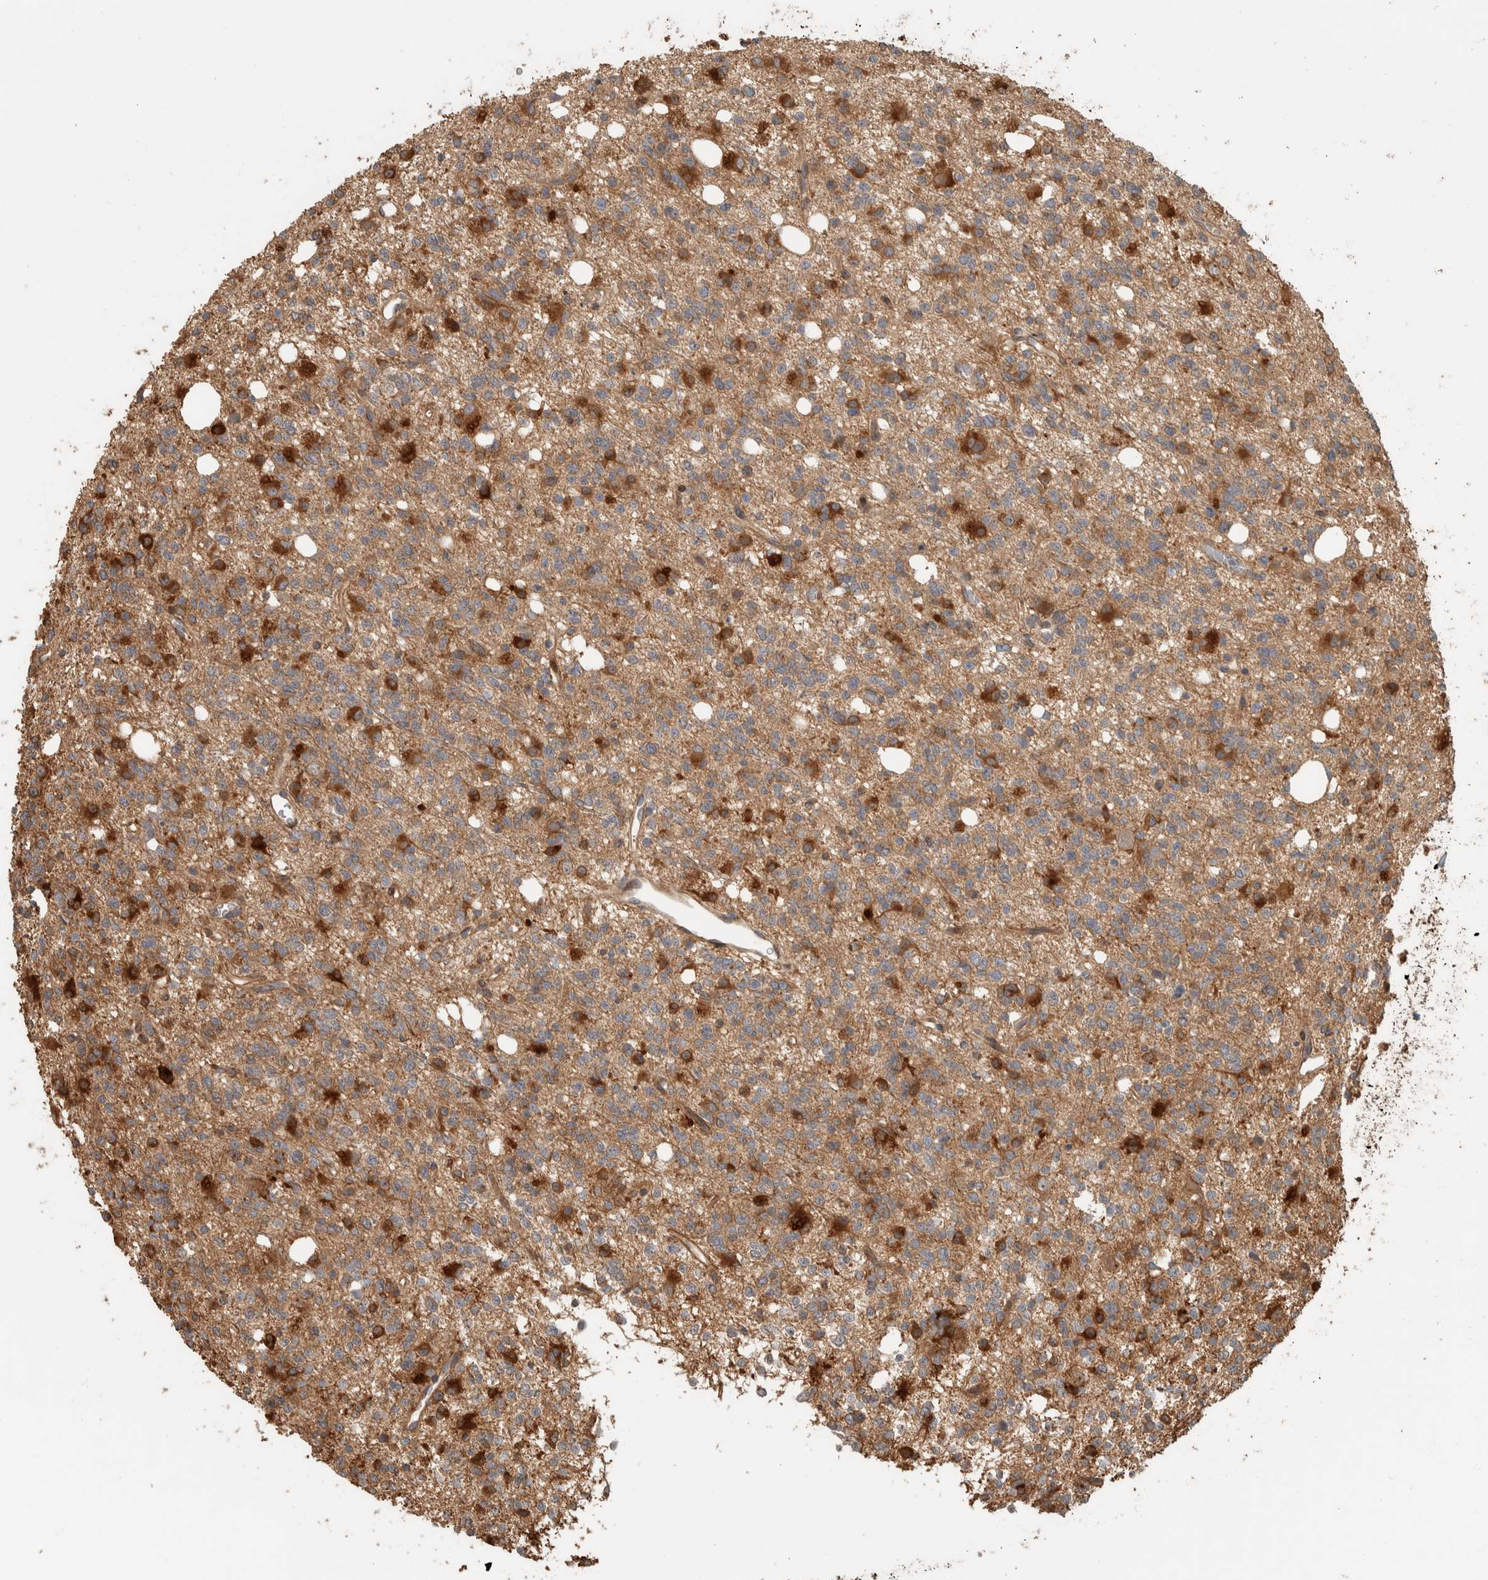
{"staining": {"intensity": "strong", "quantity": ">75%", "location": "cytoplasmic/membranous"}, "tissue": "glioma", "cell_type": "Tumor cells", "image_type": "cancer", "snomed": [{"axis": "morphology", "description": "Glioma, malignant, High grade"}, {"axis": "topography", "description": "Brain"}], "caption": "The micrograph displays staining of high-grade glioma (malignant), revealing strong cytoplasmic/membranous protein expression (brown color) within tumor cells. Nuclei are stained in blue.", "gene": "CNTROB", "patient": {"sex": "female", "age": 62}}